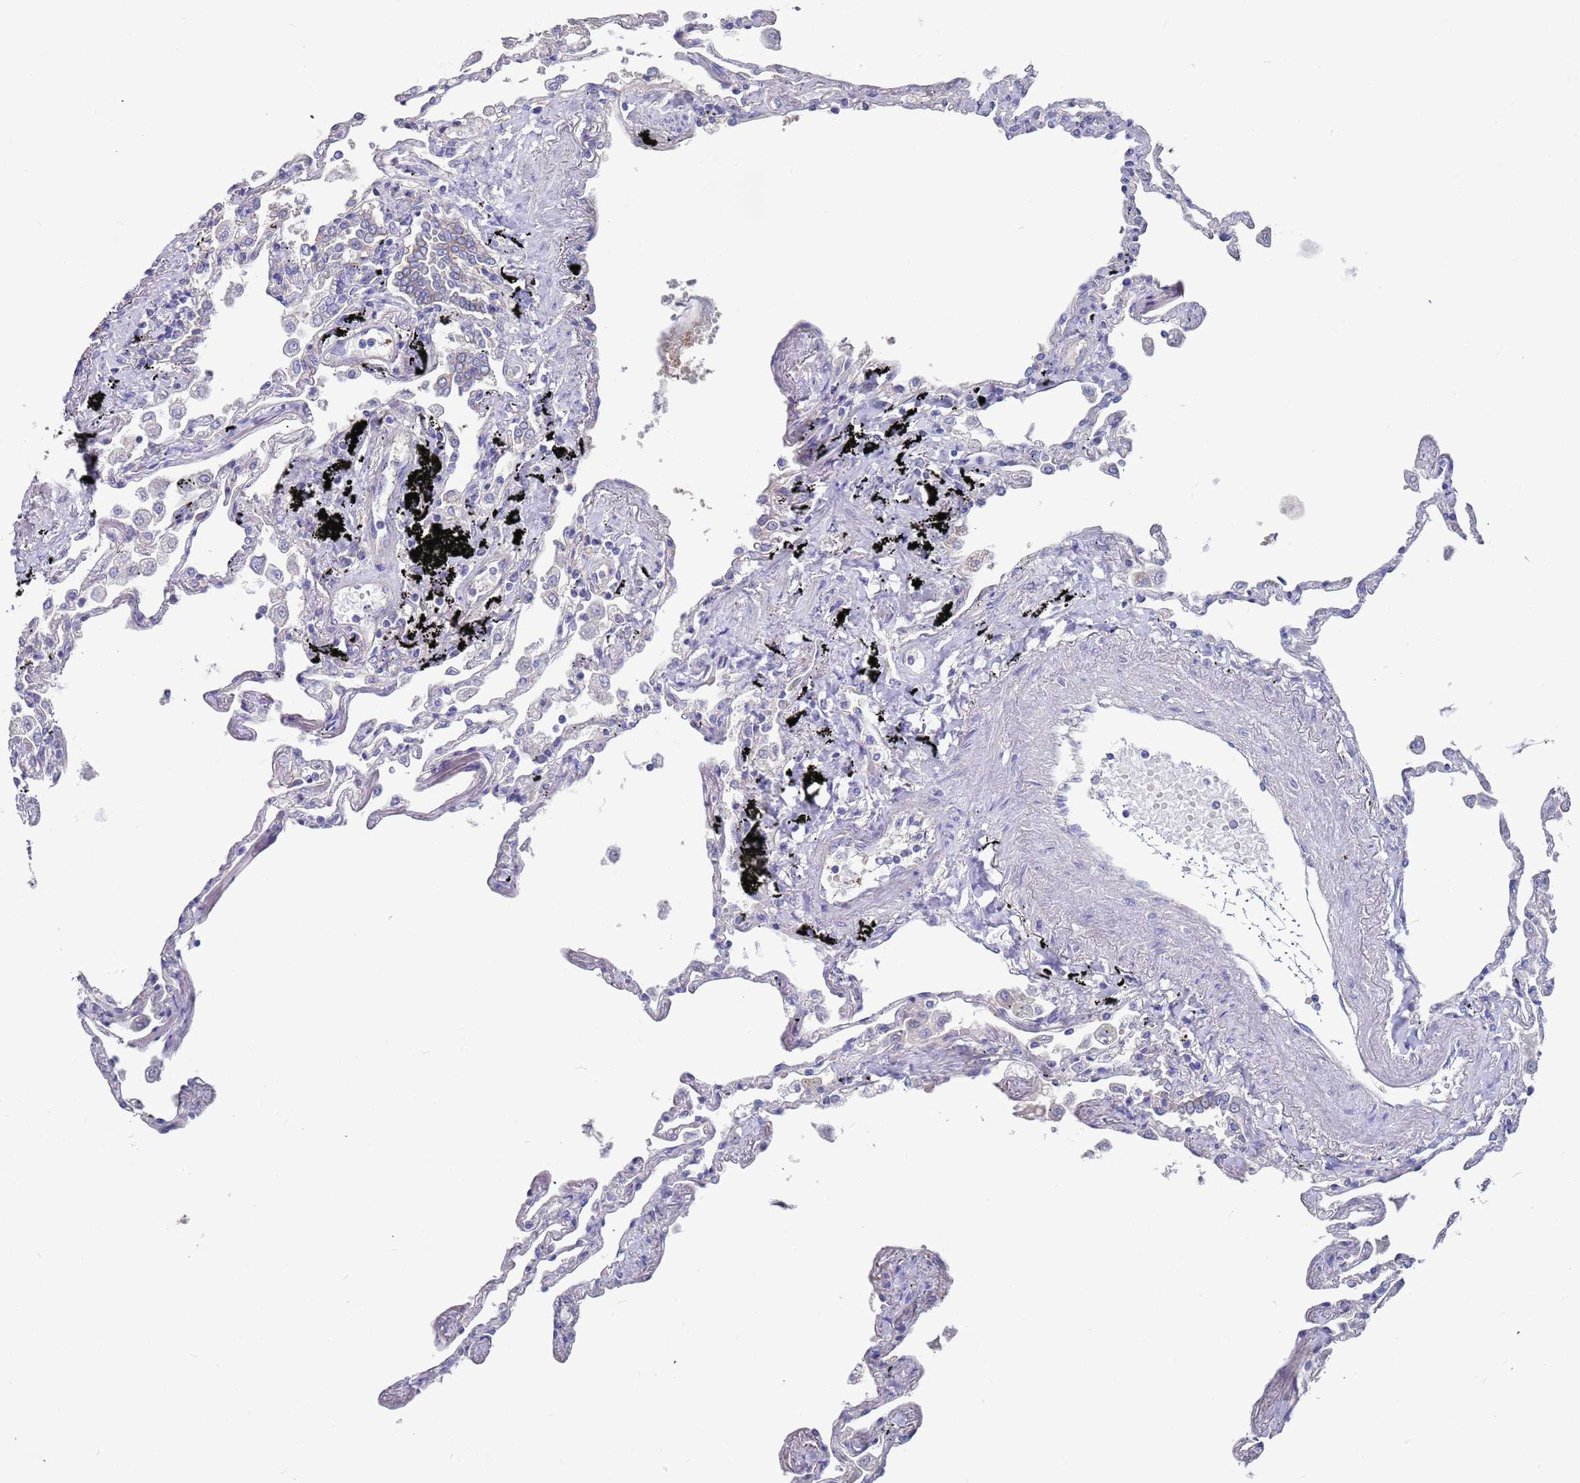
{"staining": {"intensity": "negative", "quantity": "none", "location": "none"}, "tissue": "lung", "cell_type": "Alveolar cells", "image_type": "normal", "snomed": [{"axis": "morphology", "description": "Normal tissue, NOS"}, {"axis": "topography", "description": "Lung"}], "caption": "Alveolar cells show no significant protein expression in benign lung. (Immunohistochemistry (ihc), brightfield microscopy, high magnification).", "gene": "KRTCAP3", "patient": {"sex": "female", "age": 67}}